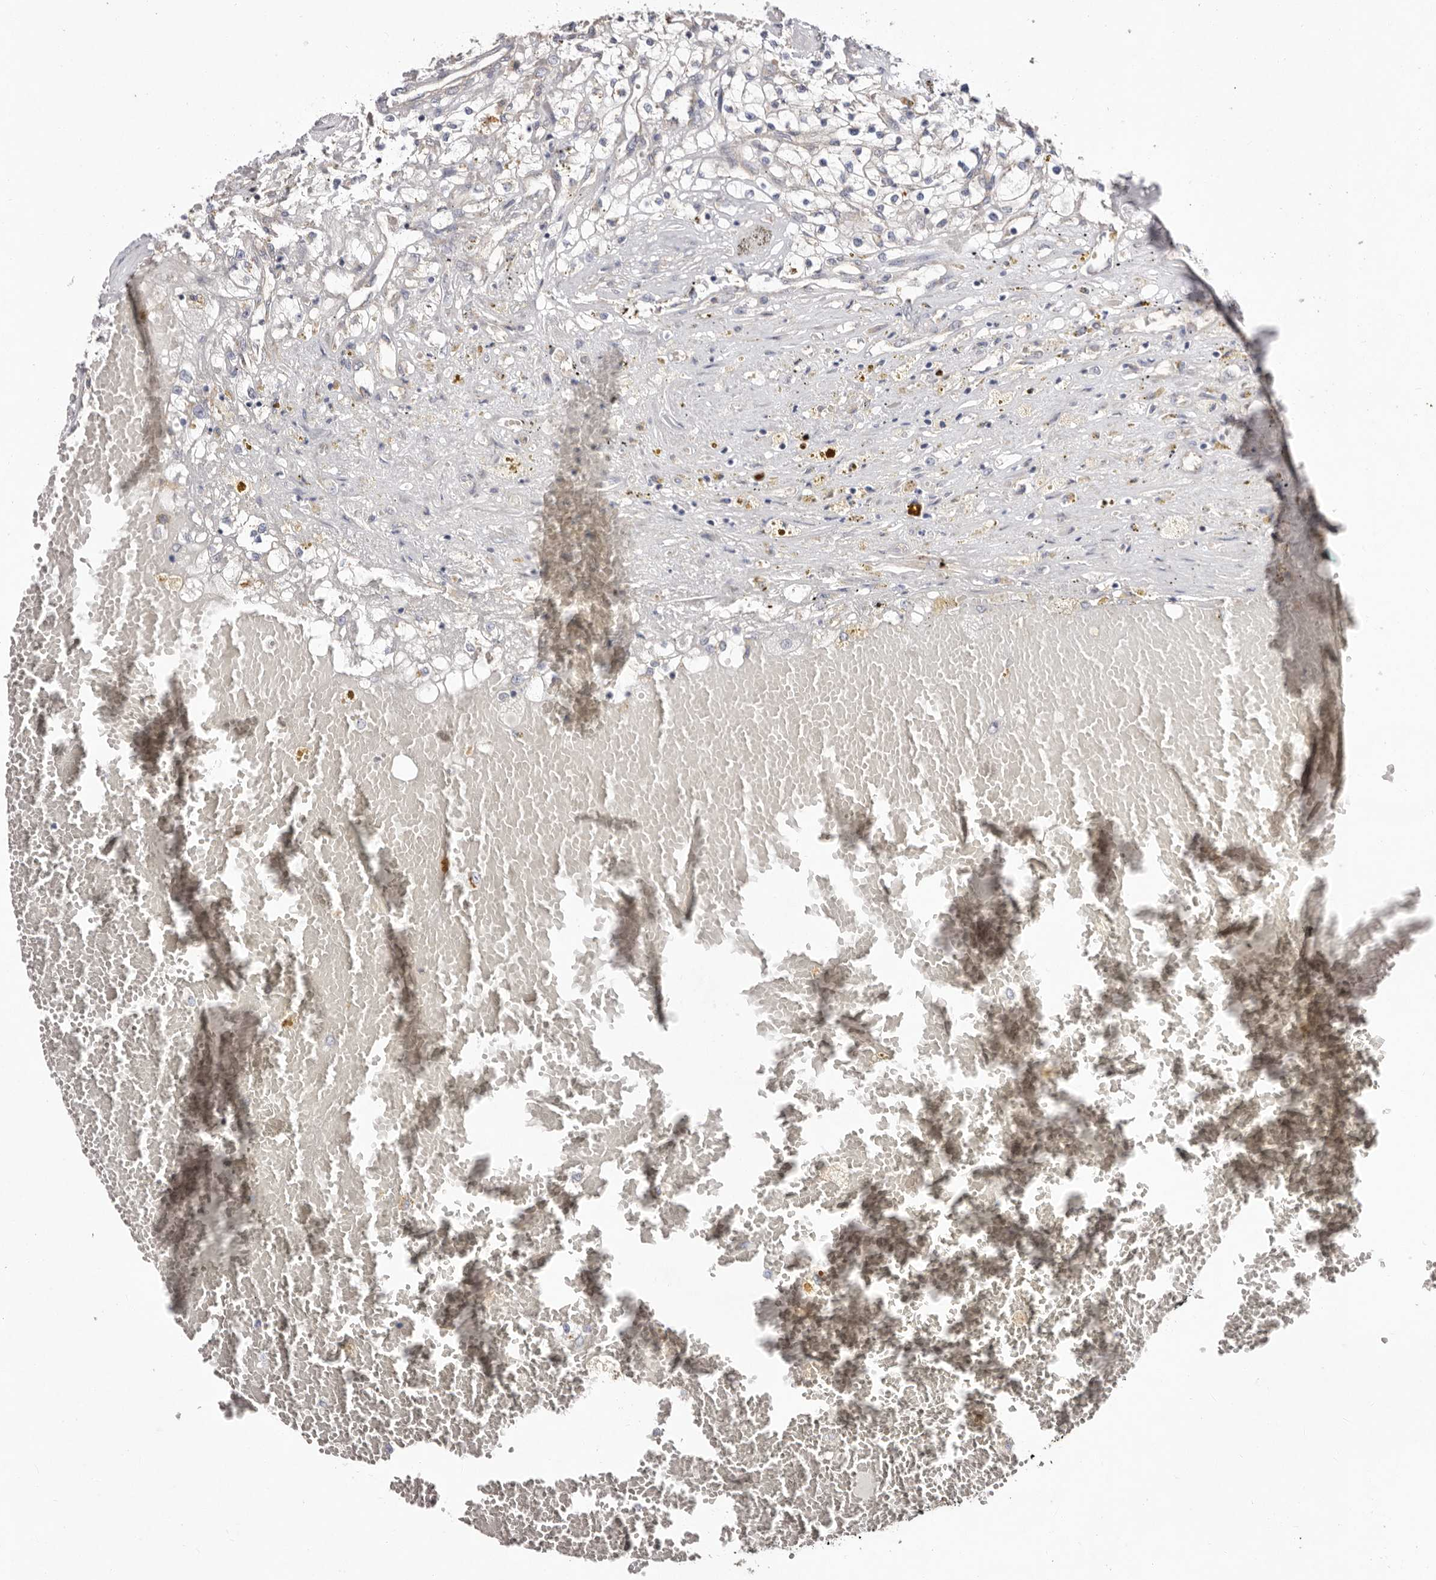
{"staining": {"intensity": "negative", "quantity": "none", "location": "none"}, "tissue": "renal cancer", "cell_type": "Tumor cells", "image_type": "cancer", "snomed": [{"axis": "morphology", "description": "Normal tissue, NOS"}, {"axis": "morphology", "description": "Adenocarcinoma, NOS"}, {"axis": "topography", "description": "Kidney"}], "caption": "There is no significant staining in tumor cells of renal adenocarcinoma.", "gene": "FAM167B", "patient": {"sex": "male", "age": 68}}